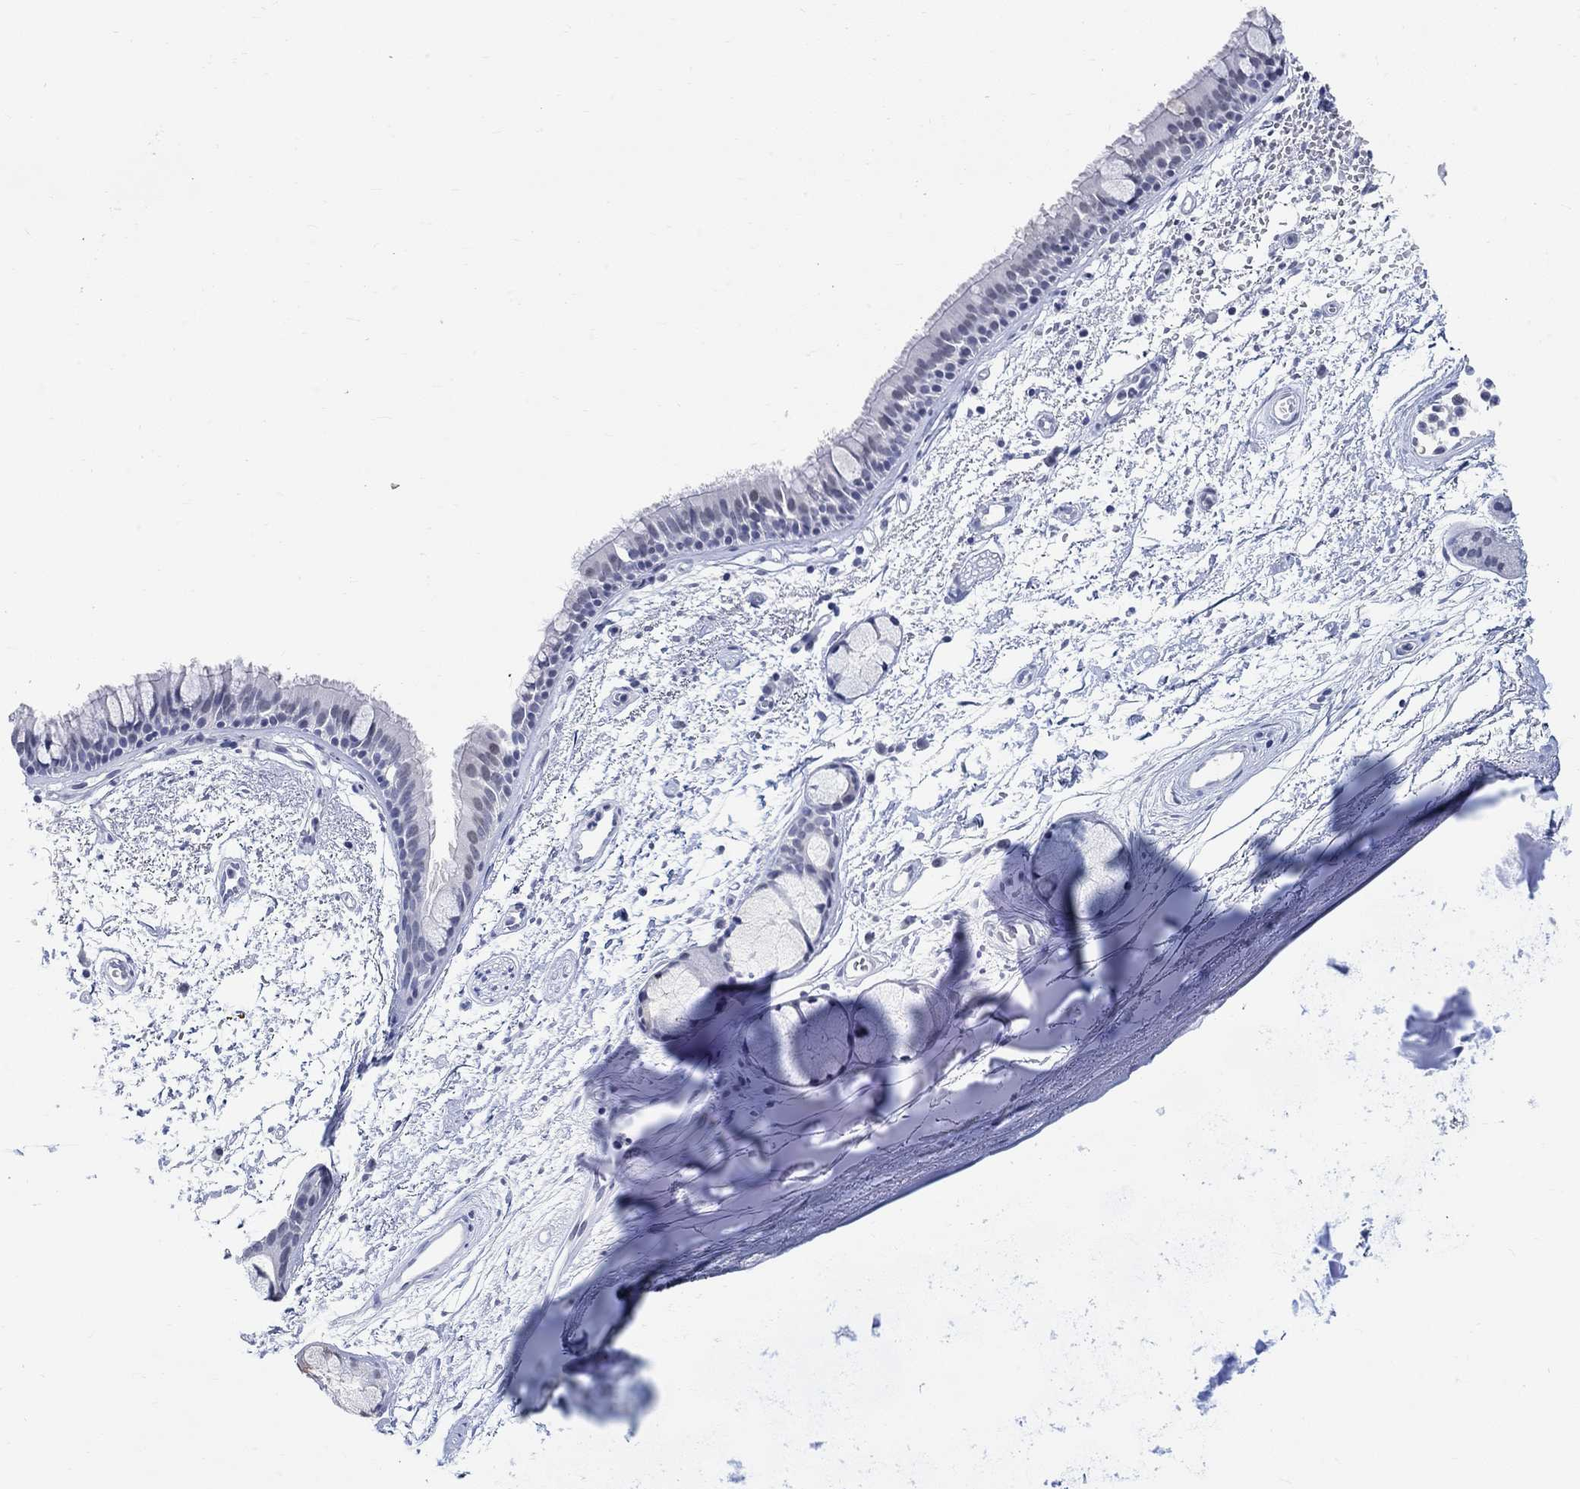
{"staining": {"intensity": "negative", "quantity": "none", "location": "none"}, "tissue": "bronchus", "cell_type": "Respiratory epithelial cells", "image_type": "normal", "snomed": [{"axis": "morphology", "description": "Normal tissue, NOS"}, {"axis": "topography", "description": "Cartilage tissue"}, {"axis": "topography", "description": "Bronchus"}], "caption": "The IHC image has no significant positivity in respiratory epithelial cells of bronchus. (DAB (3,3'-diaminobenzidine) immunohistochemistry (IHC) with hematoxylin counter stain).", "gene": "ANKS1B", "patient": {"sex": "male", "age": 66}}